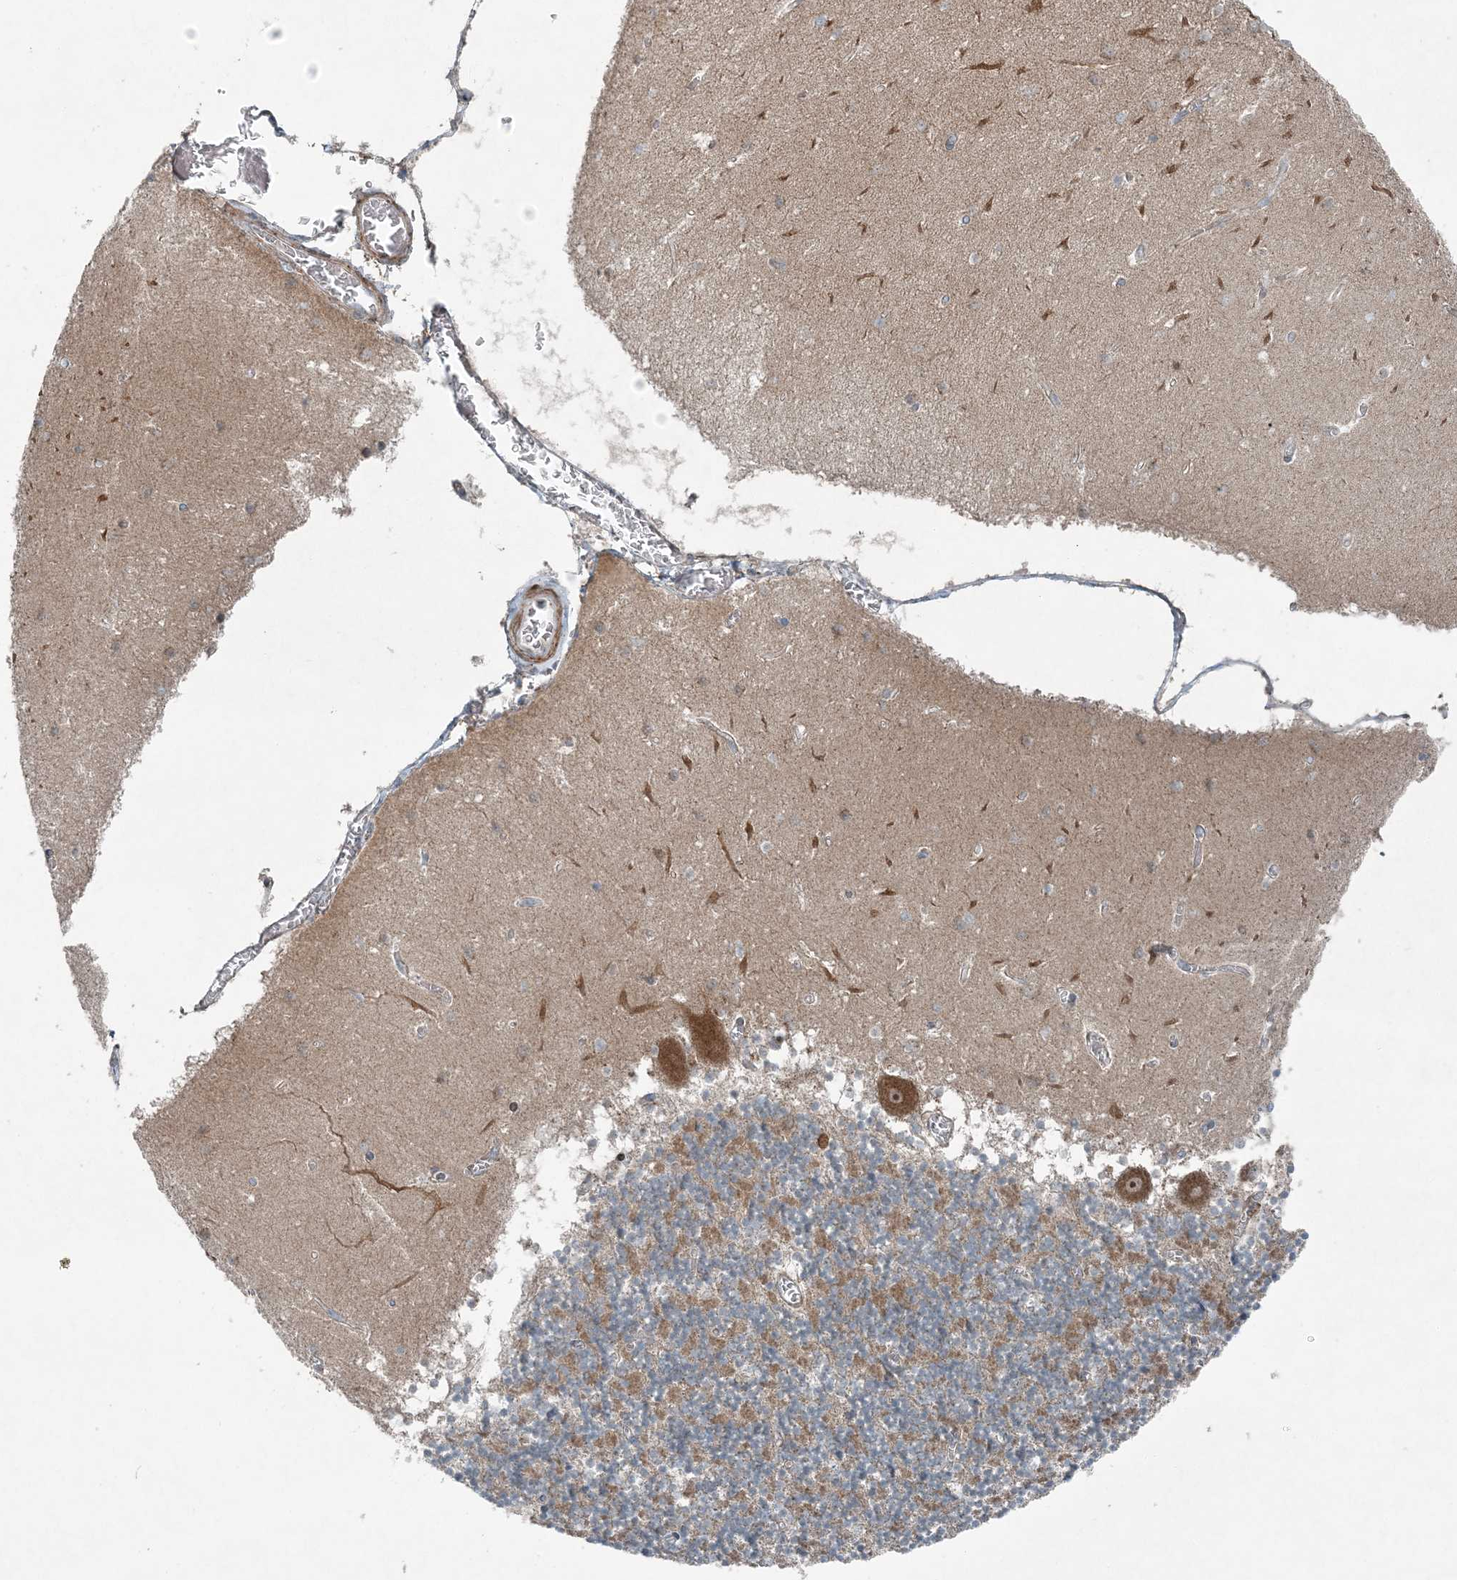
{"staining": {"intensity": "moderate", "quantity": "25%-75%", "location": "cytoplasmic/membranous"}, "tissue": "cerebellum", "cell_type": "Cells in granular layer", "image_type": "normal", "snomed": [{"axis": "morphology", "description": "Normal tissue, NOS"}, {"axis": "topography", "description": "Cerebellum"}], "caption": "Protein analysis of normal cerebellum displays moderate cytoplasmic/membranous positivity in about 25%-75% of cells in granular layer. (Stains: DAB (3,3'-diaminobenzidine) in brown, nuclei in blue, Microscopy: brightfield microscopy at high magnification).", "gene": "GCC2", "patient": {"sex": "female", "age": 28}}